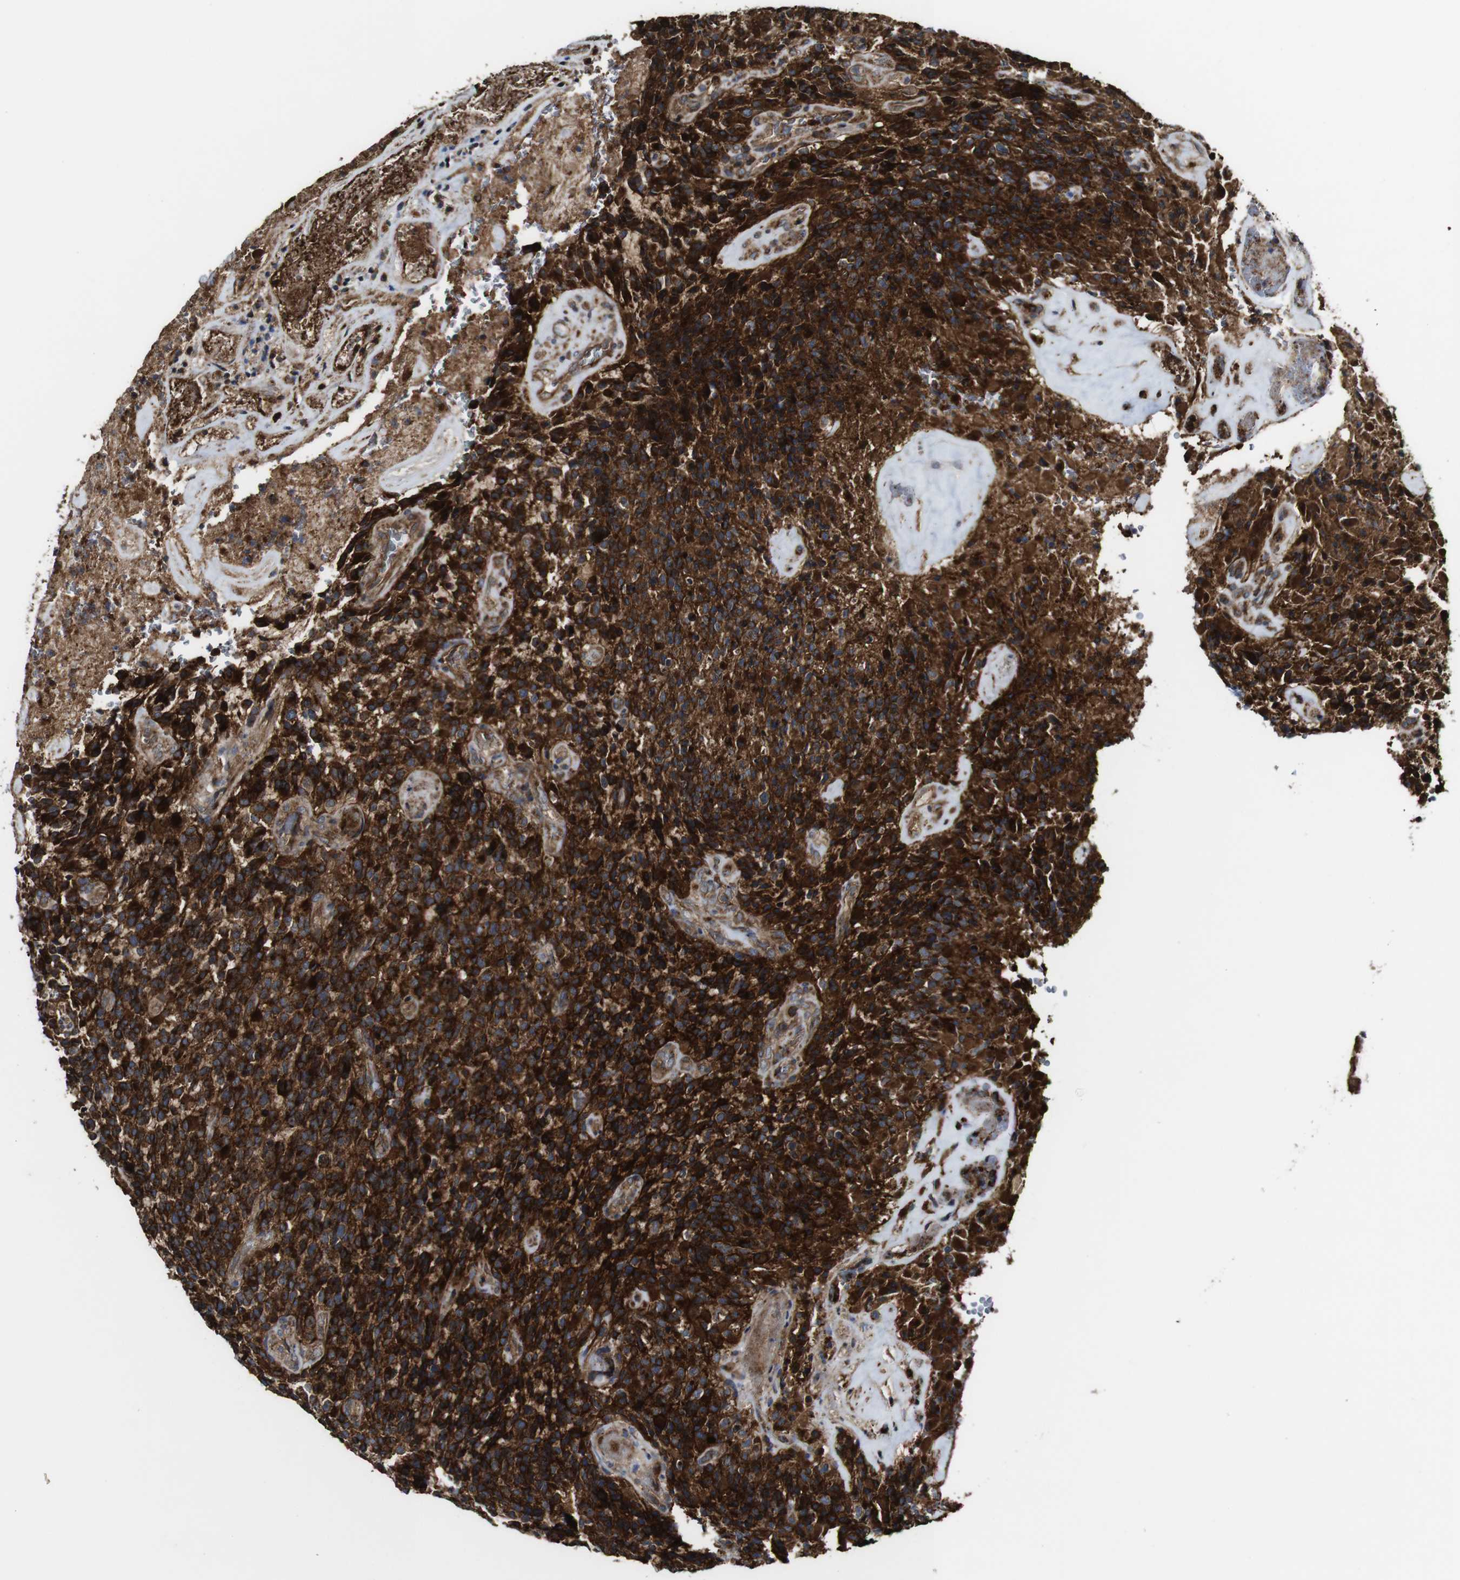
{"staining": {"intensity": "strong", "quantity": ">75%", "location": "cytoplasmic/membranous"}, "tissue": "glioma", "cell_type": "Tumor cells", "image_type": "cancer", "snomed": [{"axis": "morphology", "description": "Glioma, malignant, High grade"}, {"axis": "topography", "description": "Brain"}], "caption": "Malignant glioma (high-grade) was stained to show a protein in brown. There is high levels of strong cytoplasmic/membranous positivity in about >75% of tumor cells.", "gene": "TNIK", "patient": {"sex": "male", "age": 71}}